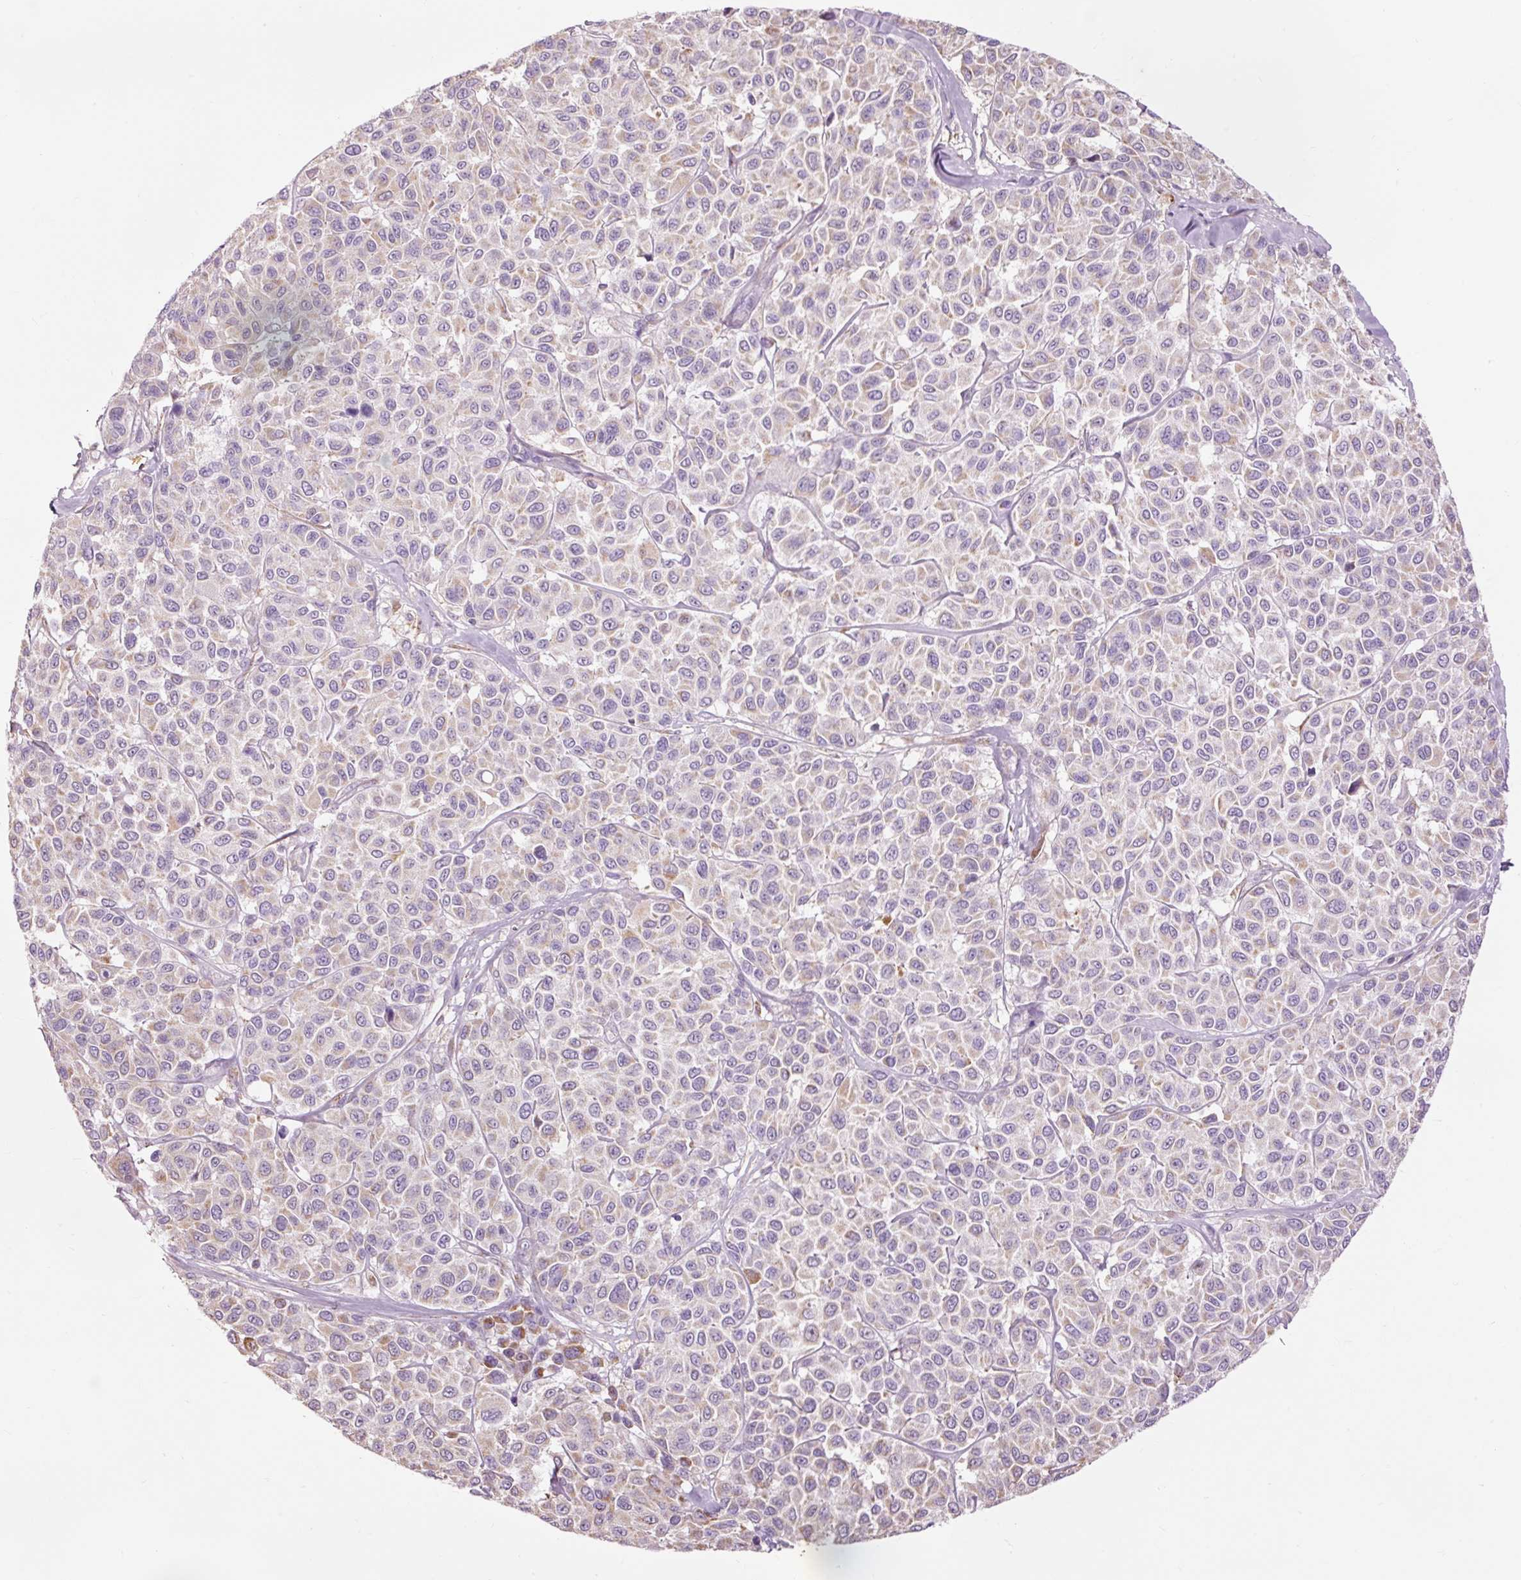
{"staining": {"intensity": "weak", "quantity": "25%-75%", "location": "cytoplasmic/membranous"}, "tissue": "melanoma", "cell_type": "Tumor cells", "image_type": "cancer", "snomed": [{"axis": "morphology", "description": "Malignant melanoma, NOS"}, {"axis": "topography", "description": "Skin"}], "caption": "A micrograph of human malignant melanoma stained for a protein displays weak cytoplasmic/membranous brown staining in tumor cells. Immunohistochemistry (ihc) stains the protein of interest in brown and the nuclei are stained blue.", "gene": "PRDX5", "patient": {"sex": "female", "age": 66}}